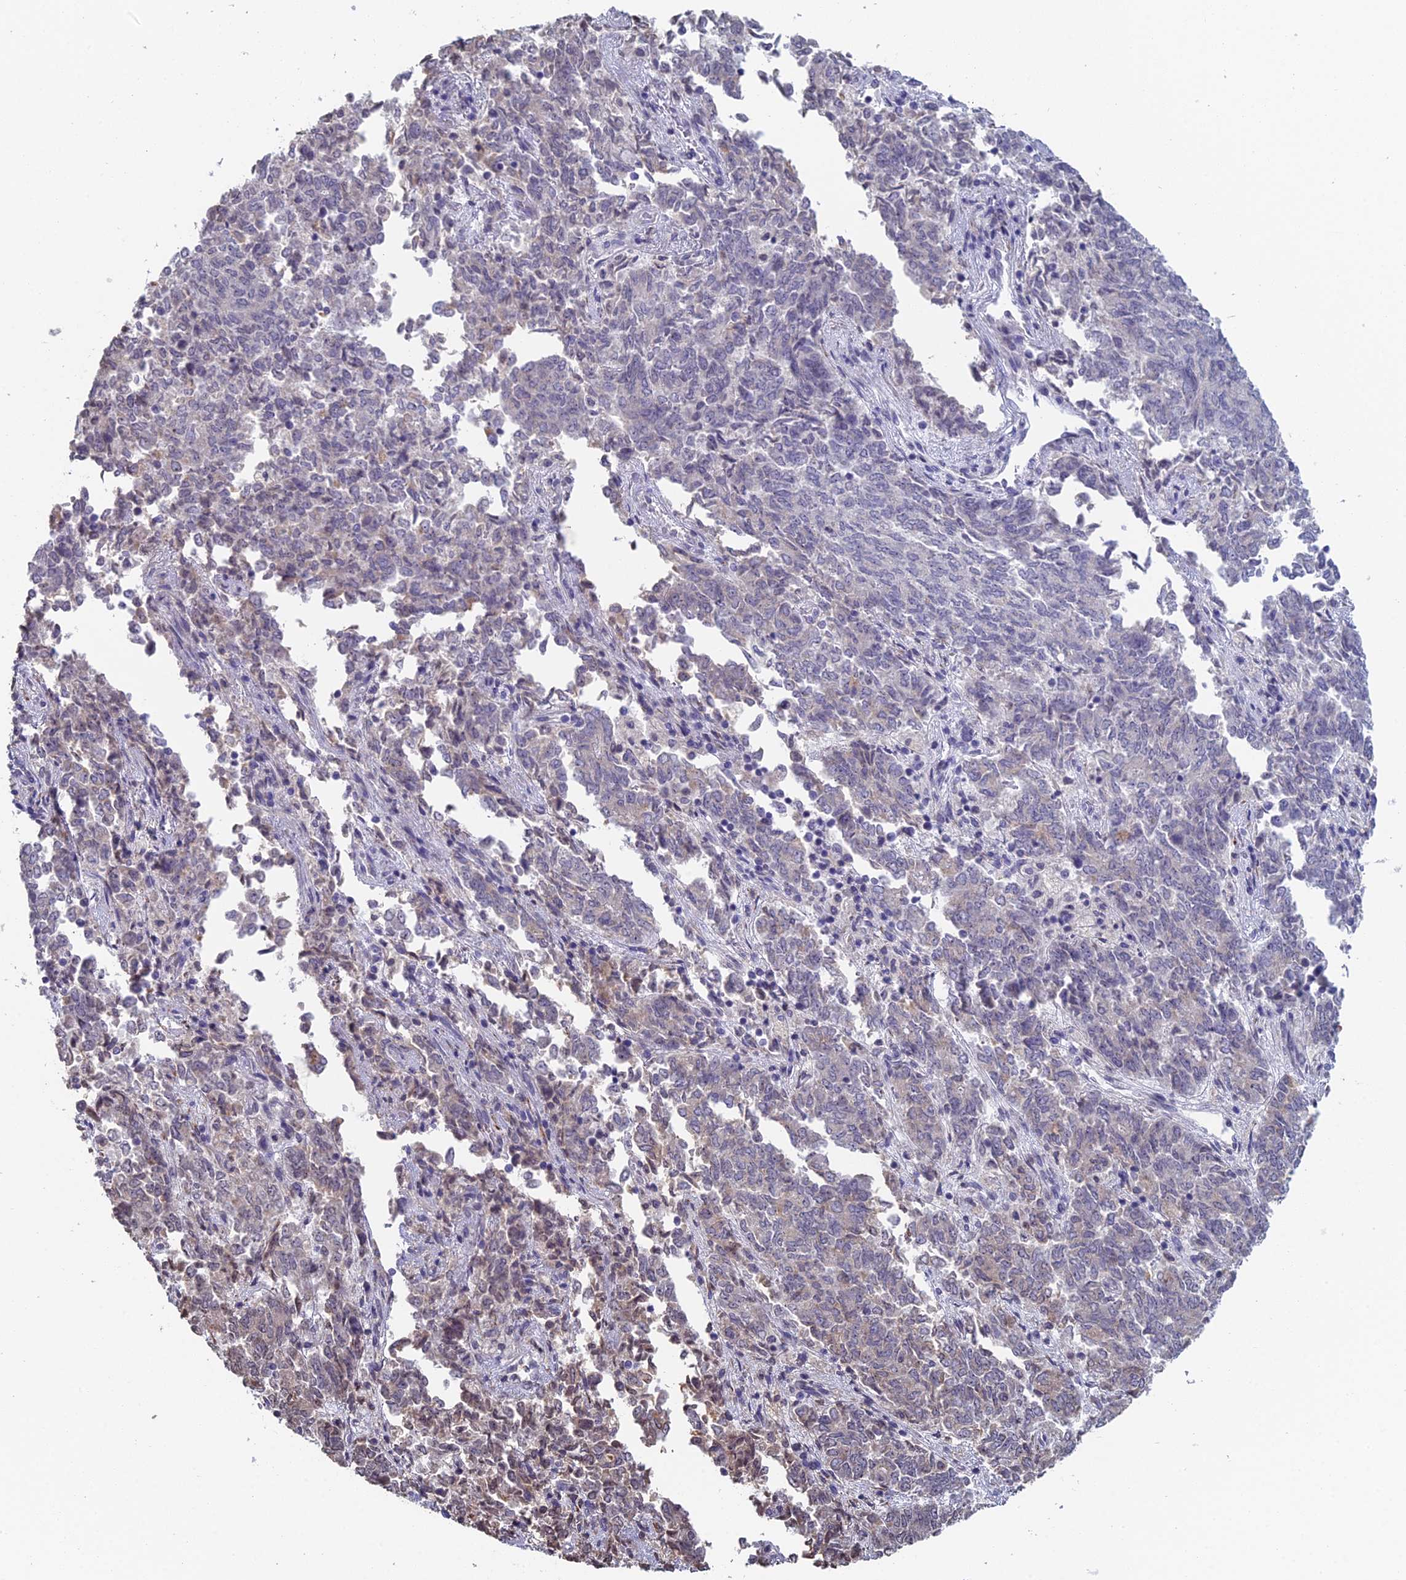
{"staining": {"intensity": "negative", "quantity": "none", "location": "none"}, "tissue": "endometrial cancer", "cell_type": "Tumor cells", "image_type": "cancer", "snomed": [{"axis": "morphology", "description": "Adenocarcinoma, NOS"}, {"axis": "topography", "description": "Endometrium"}], "caption": "IHC of human endometrial cancer displays no positivity in tumor cells.", "gene": "PRR22", "patient": {"sex": "female", "age": 80}}